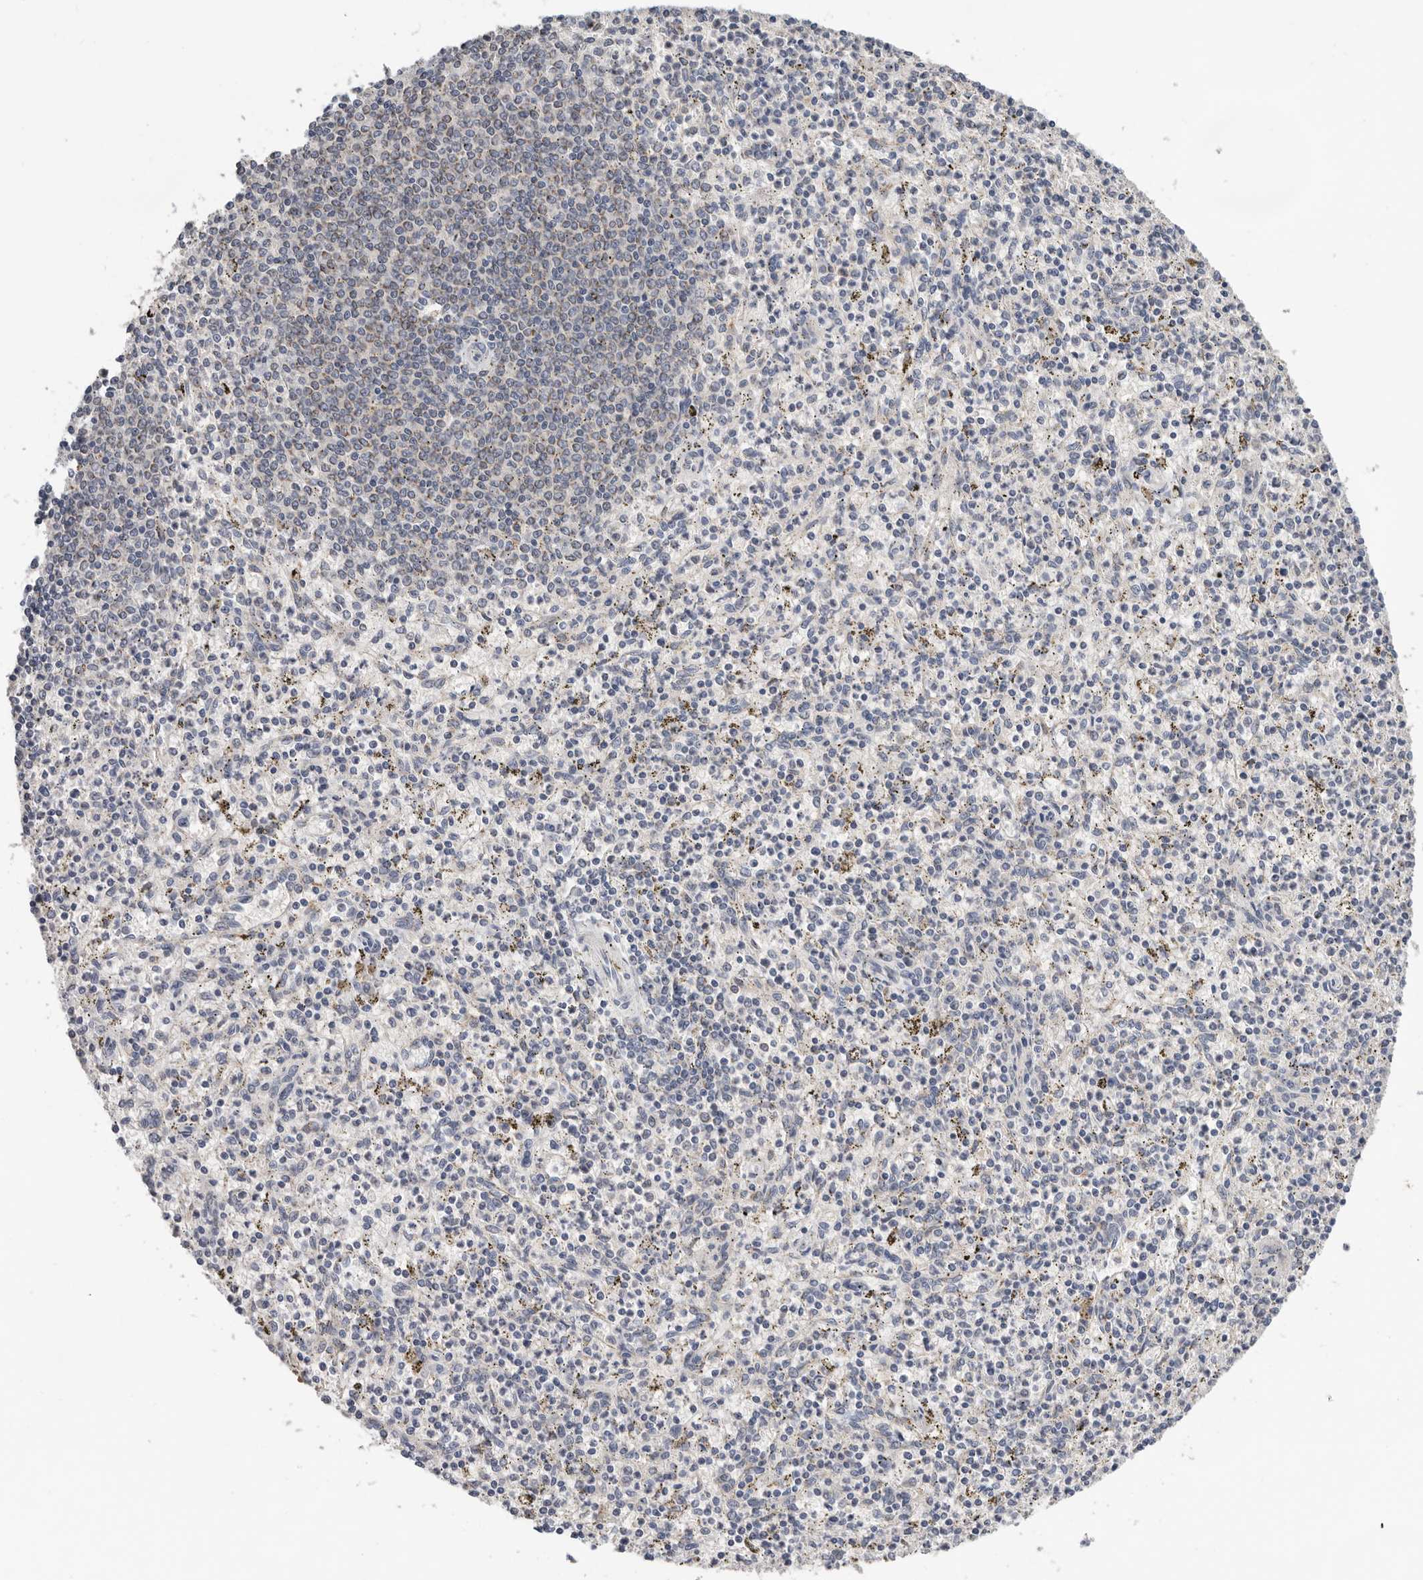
{"staining": {"intensity": "negative", "quantity": "none", "location": "none"}, "tissue": "spleen", "cell_type": "Cells in red pulp", "image_type": "normal", "snomed": [{"axis": "morphology", "description": "Normal tissue, NOS"}, {"axis": "topography", "description": "Spleen"}], "caption": "An IHC image of unremarkable spleen is shown. There is no staining in cells in red pulp of spleen. Nuclei are stained in blue.", "gene": "BRCA2", "patient": {"sex": "male", "age": 72}}